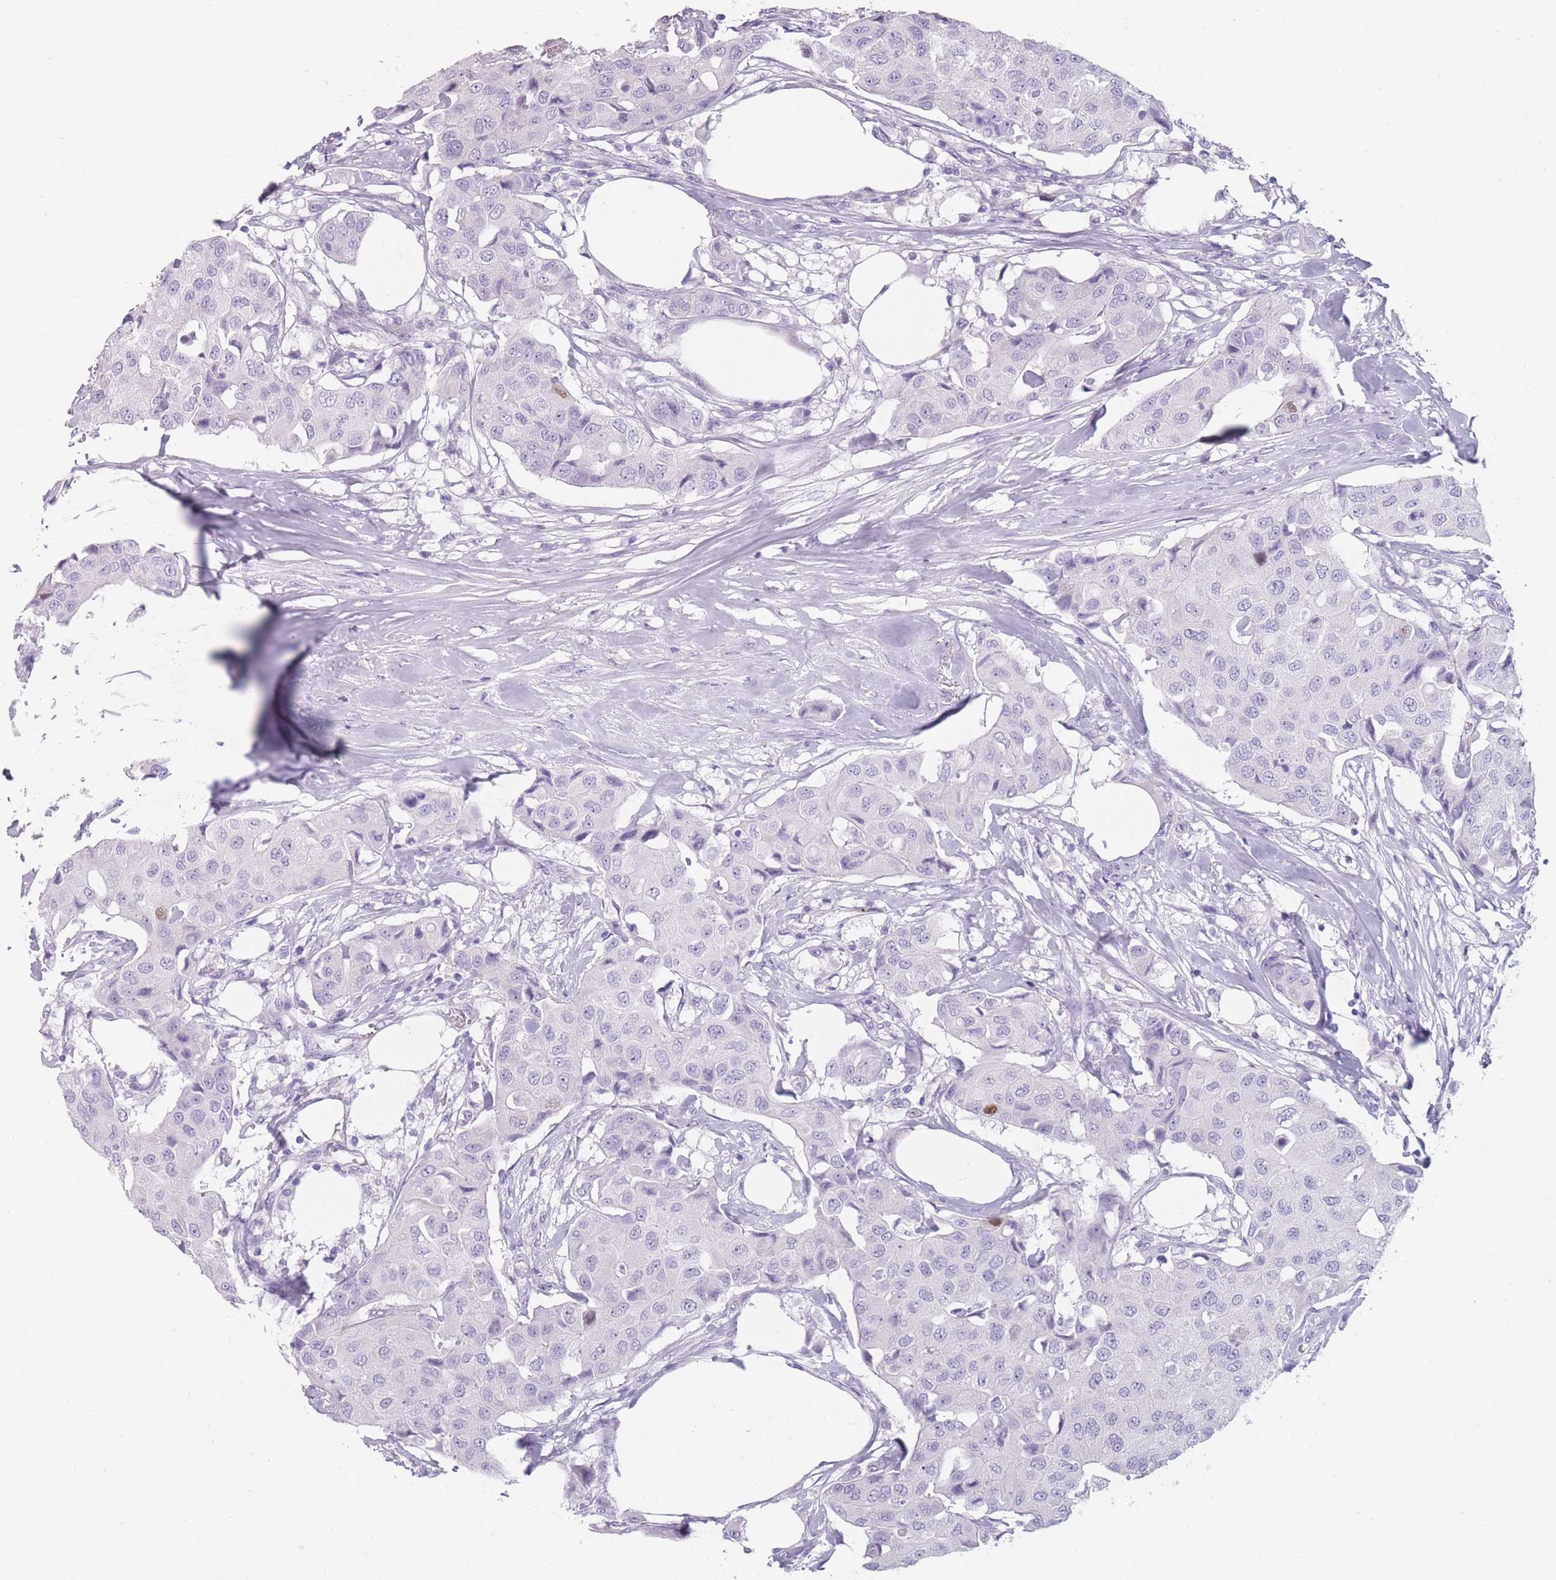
{"staining": {"intensity": "negative", "quantity": "none", "location": "none"}, "tissue": "breast cancer", "cell_type": "Tumor cells", "image_type": "cancer", "snomed": [{"axis": "morphology", "description": "Duct carcinoma"}, {"axis": "topography", "description": "Breast"}], "caption": "This is a histopathology image of immunohistochemistry (IHC) staining of breast cancer, which shows no expression in tumor cells.", "gene": "CCNO", "patient": {"sex": "female", "age": 80}}